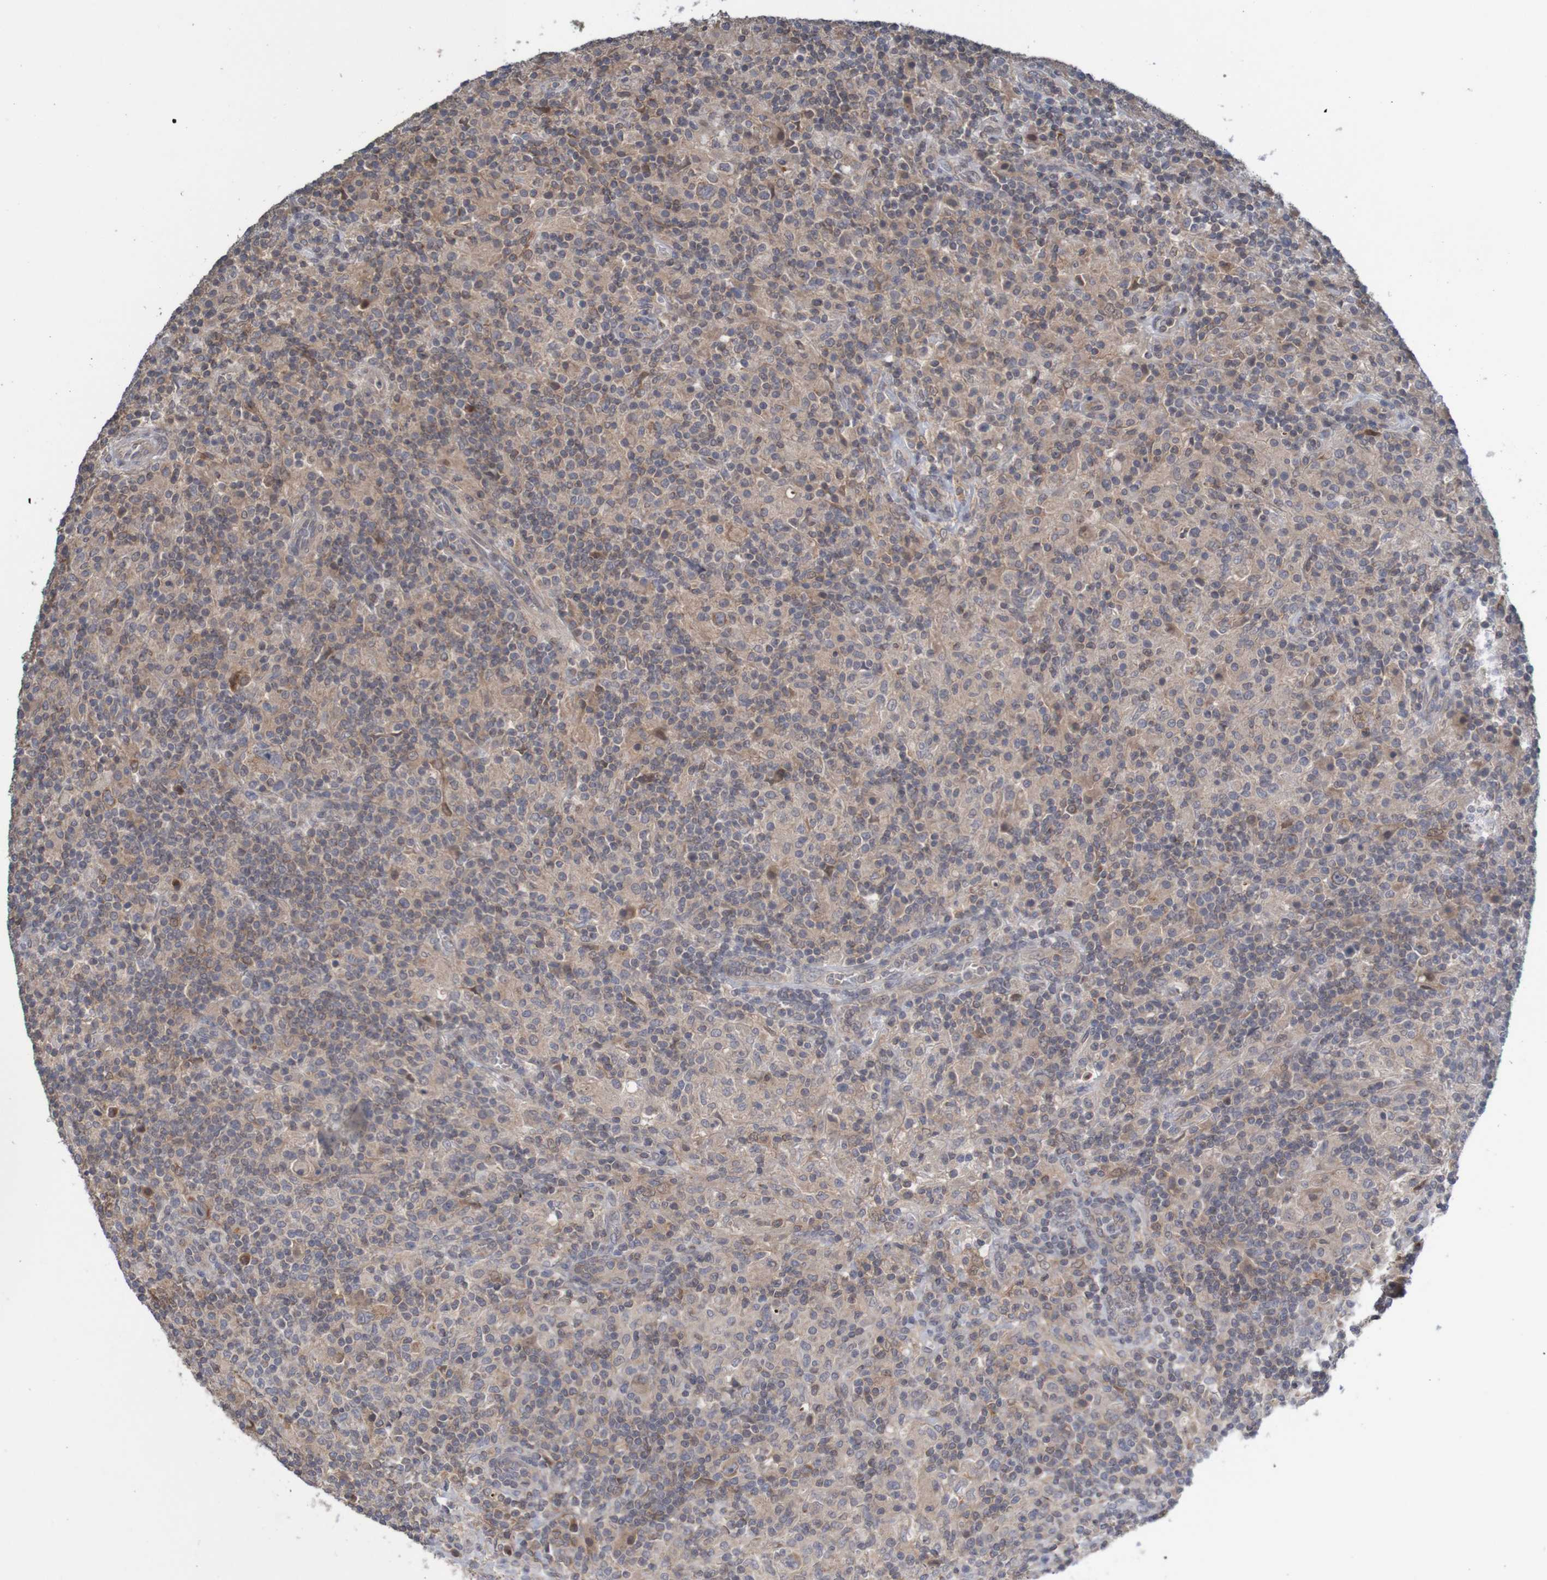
{"staining": {"intensity": "weak", "quantity": "25%-75%", "location": "cytoplasmic/membranous"}, "tissue": "lymphoma", "cell_type": "Tumor cells", "image_type": "cancer", "snomed": [{"axis": "morphology", "description": "Hodgkin's disease, NOS"}, {"axis": "topography", "description": "Lymph node"}], "caption": "Lymphoma stained with a protein marker displays weak staining in tumor cells.", "gene": "ANKK1", "patient": {"sex": "male", "age": 70}}